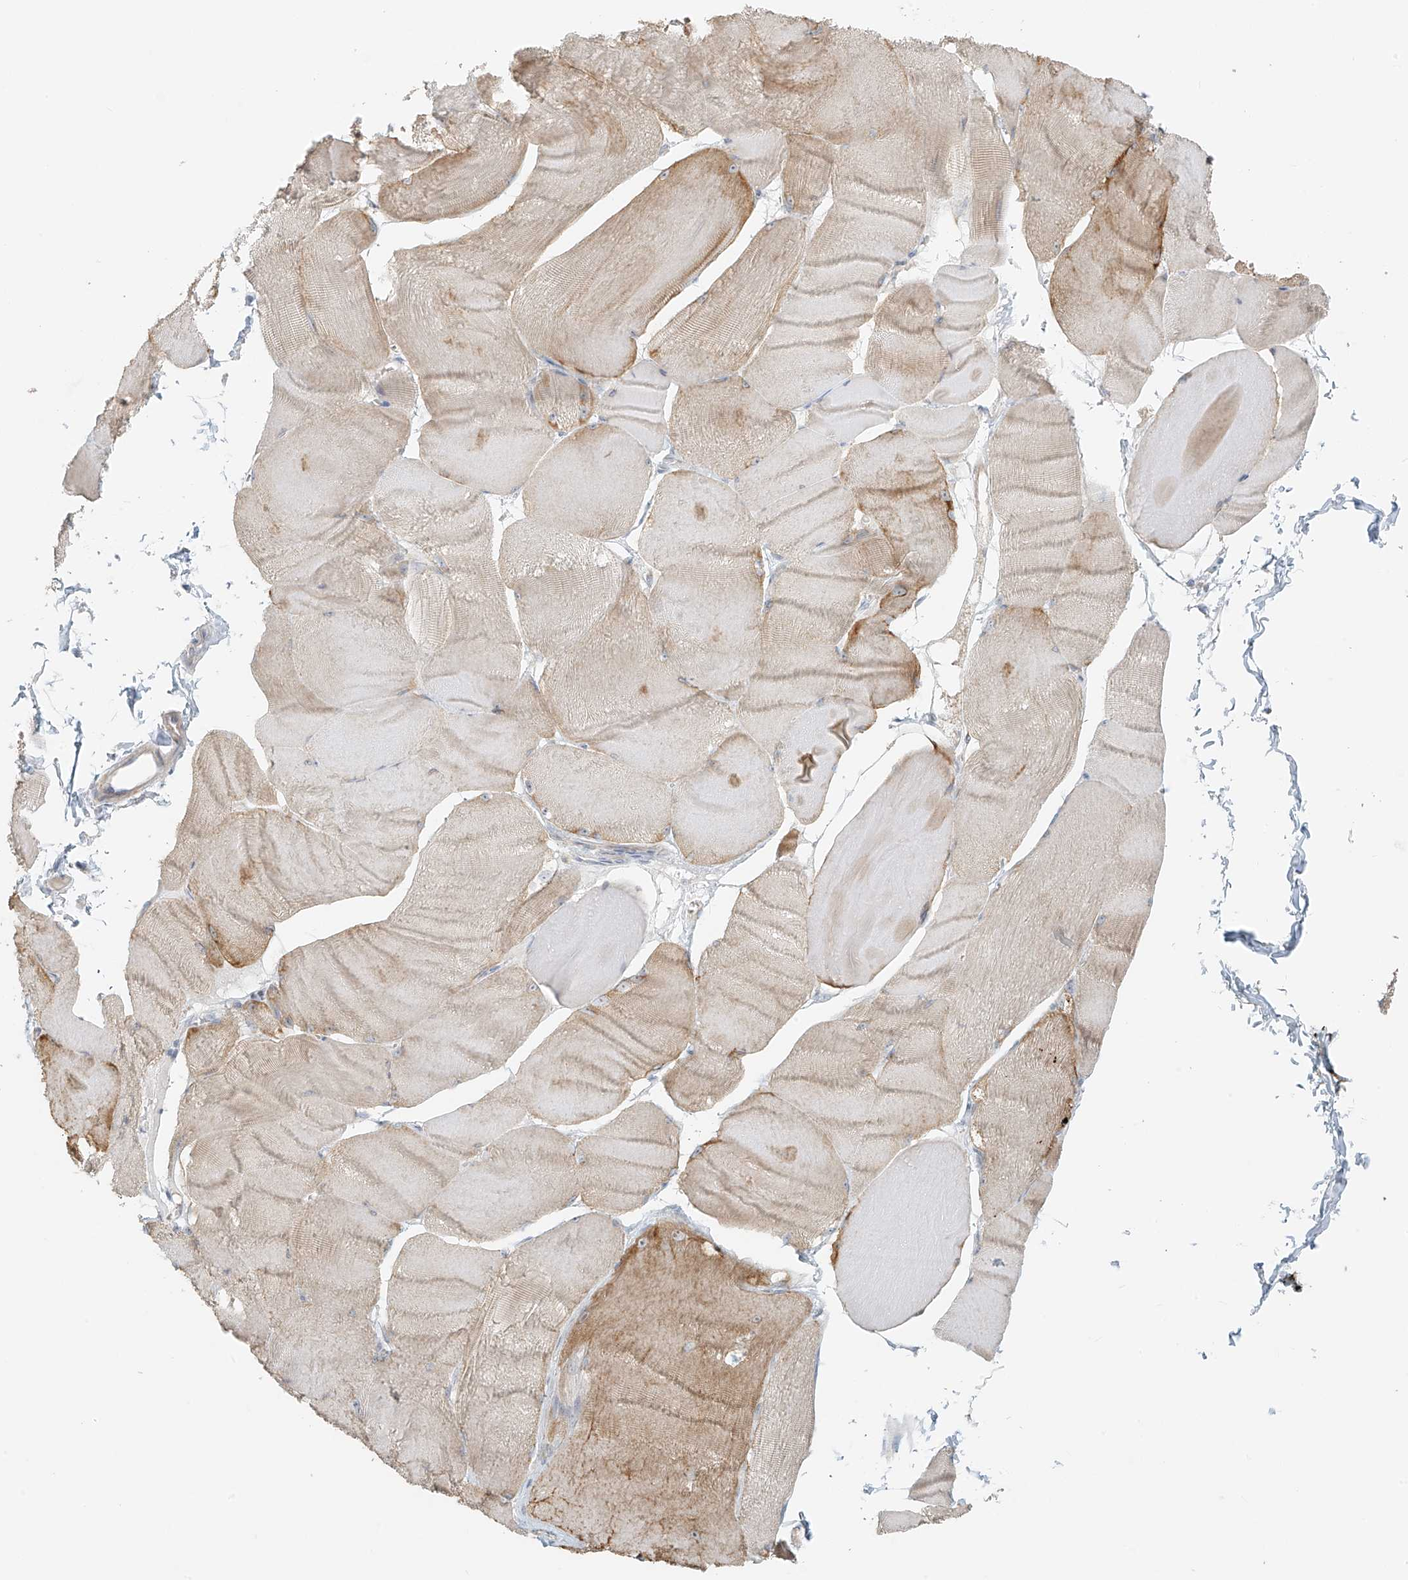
{"staining": {"intensity": "moderate", "quantity": "25%-75%", "location": "cytoplasmic/membranous"}, "tissue": "skeletal muscle", "cell_type": "Myocytes", "image_type": "normal", "snomed": [{"axis": "morphology", "description": "Normal tissue, NOS"}, {"axis": "morphology", "description": "Basal cell carcinoma"}, {"axis": "topography", "description": "Skeletal muscle"}], "caption": "Myocytes demonstrate medium levels of moderate cytoplasmic/membranous expression in approximately 25%-75% of cells in normal skeletal muscle. Using DAB (3,3'-diaminobenzidine) (brown) and hematoxylin (blue) stains, captured at high magnification using brightfield microscopy.", "gene": "UST", "patient": {"sex": "female", "age": 64}}